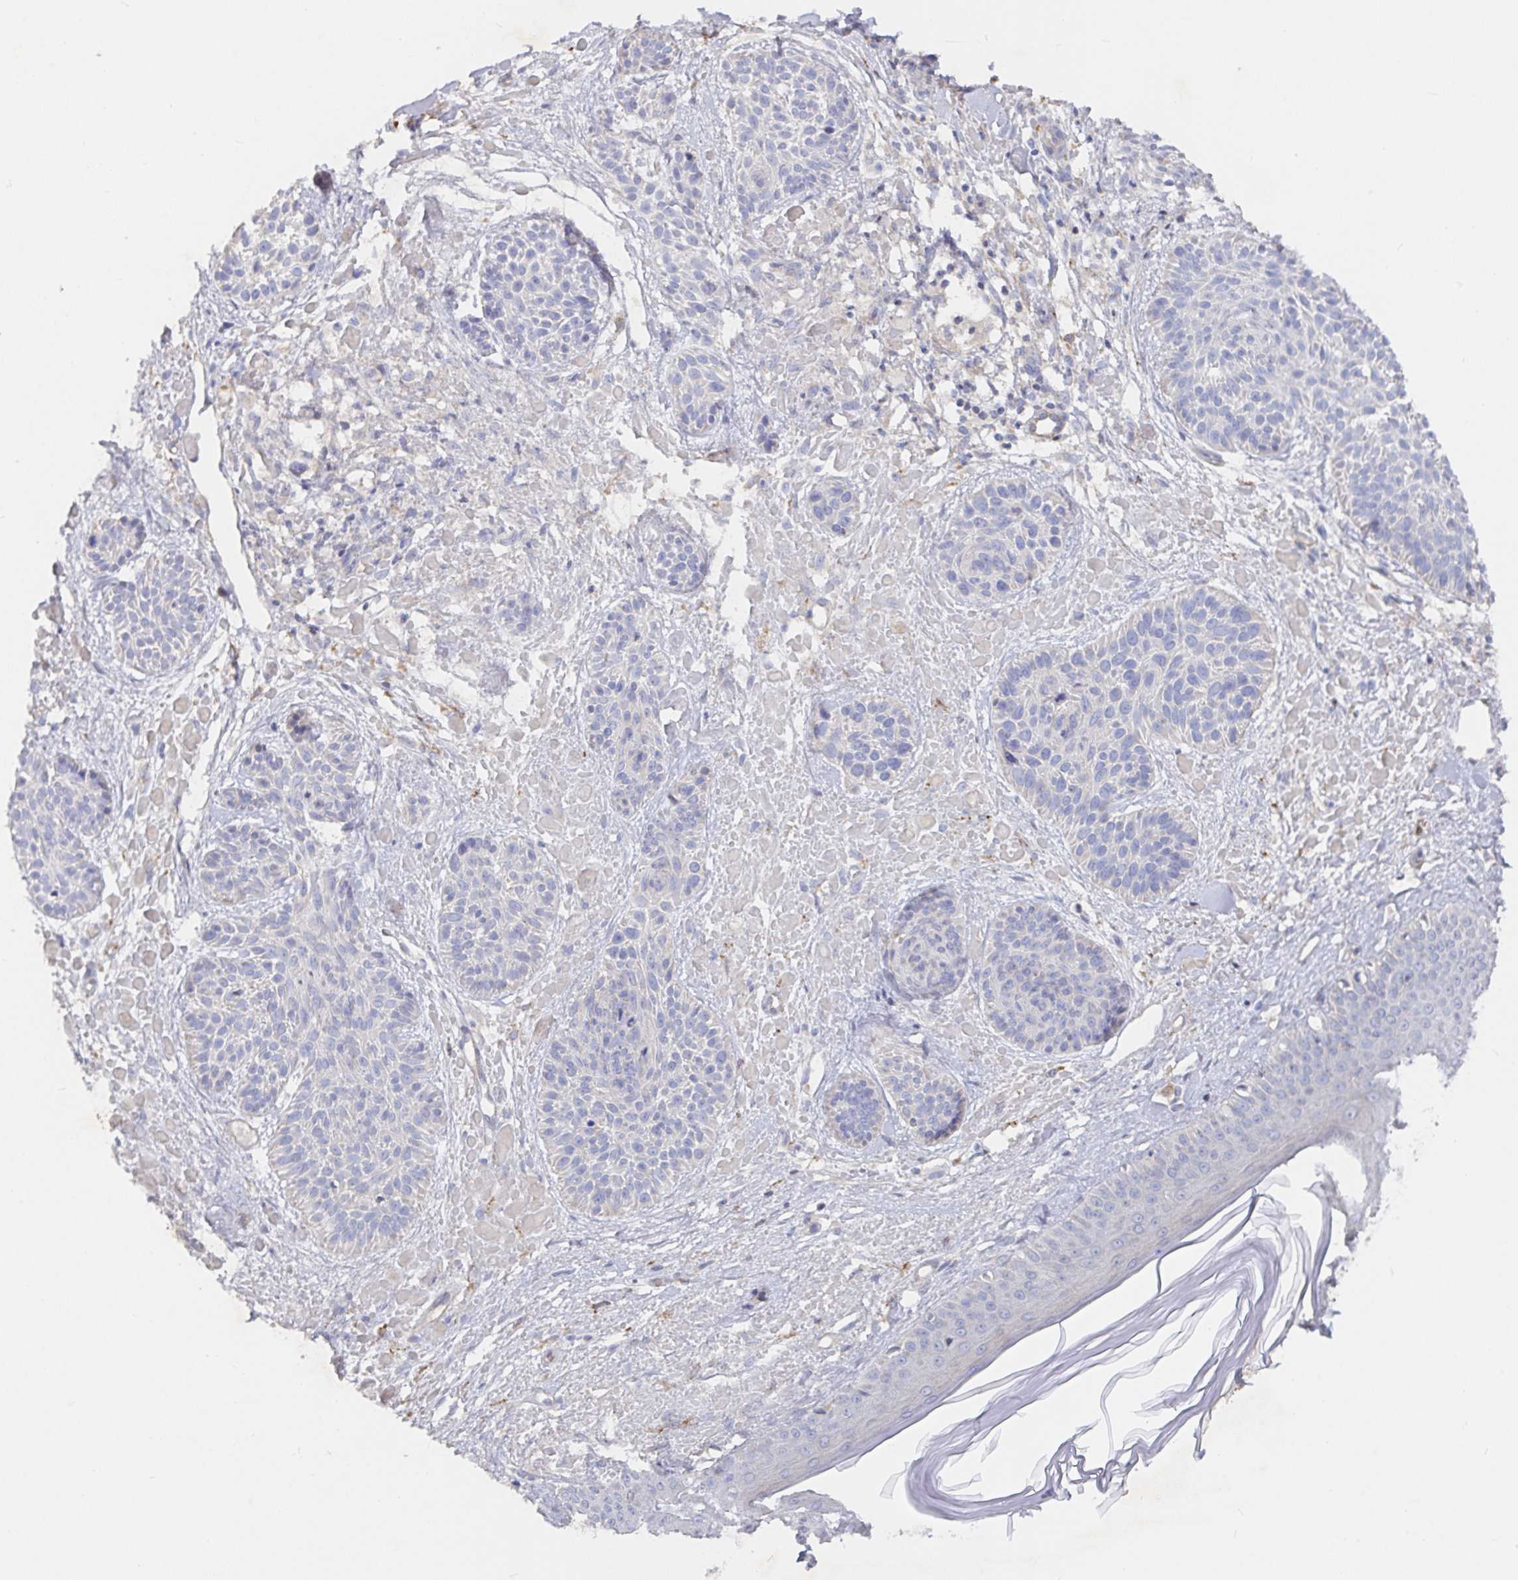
{"staining": {"intensity": "negative", "quantity": "none", "location": "none"}, "tissue": "skin cancer", "cell_type": "Tumor cells", "image_type": "cancer", "snomed": [{"axis": "morphology", "description": "Basal cell carcinoma"}, {"axis": "topography", "description": "Skin"}], "caption": "The micrograph exhibits no significant staining in tumor cells of skin basal cell carcinoma.", "gene": "IRAK2", "patient": {"sex": "female", "age": 78}}